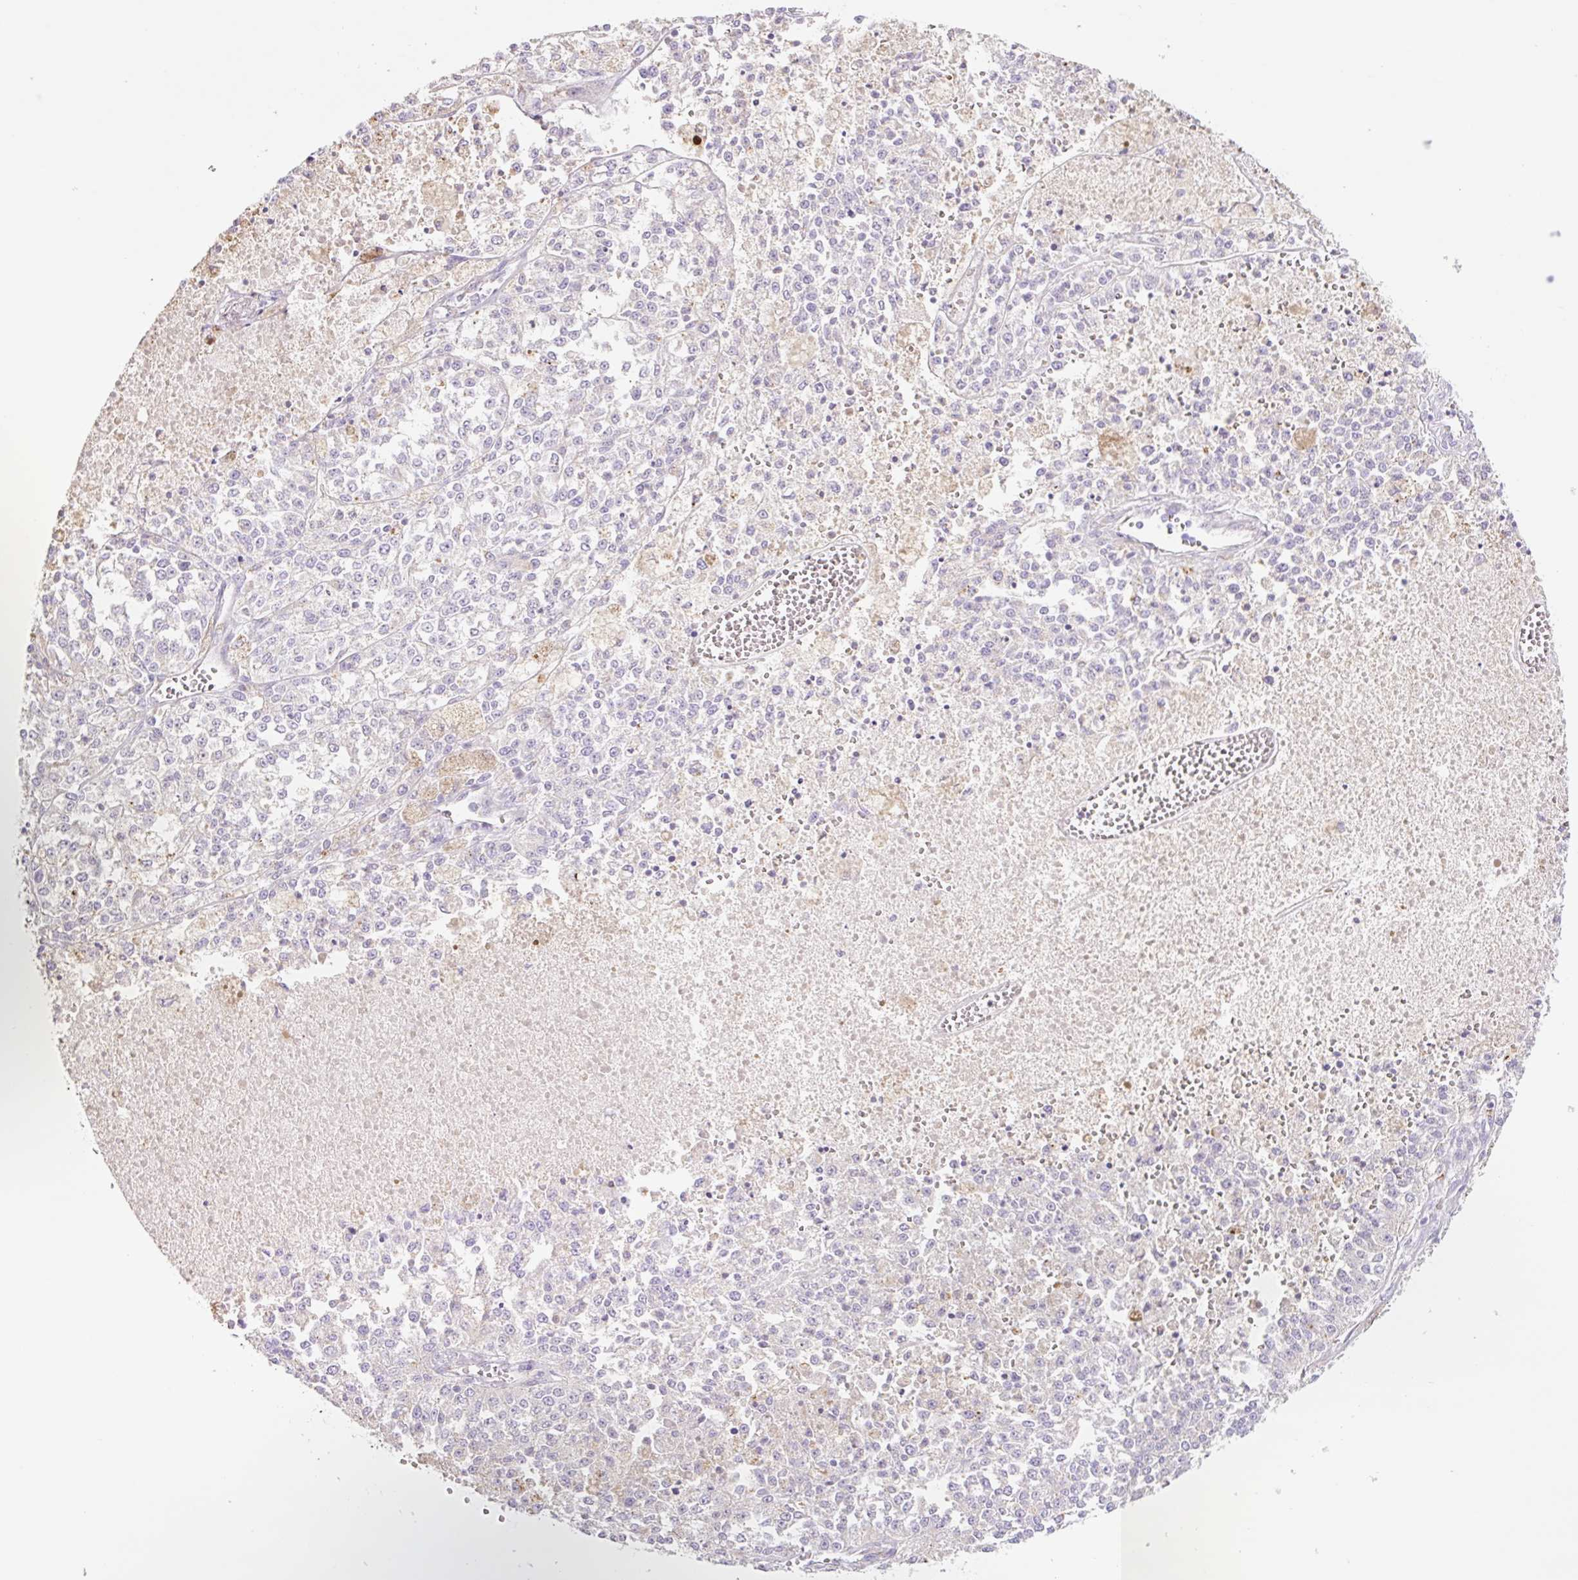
{"staining": {"intensity": "negative", "quantity": "none", "location": "none"}, "tissue": "melanoma", "cell_type": "Tumor cells", "image_type": "cancer", "snomed": [{"axis": "morphology", "description": "Malignant melanoma, NOS"}, {"axis": "topography", "description": "Skin"}], "caption": "Immunohistochemistry histopathology image of malignant melanoma stained for a protein (brown), which displays no expression in tumor cells.", "gene": "CLEC3A", "patient": {"sex": "female", "age": 64}}